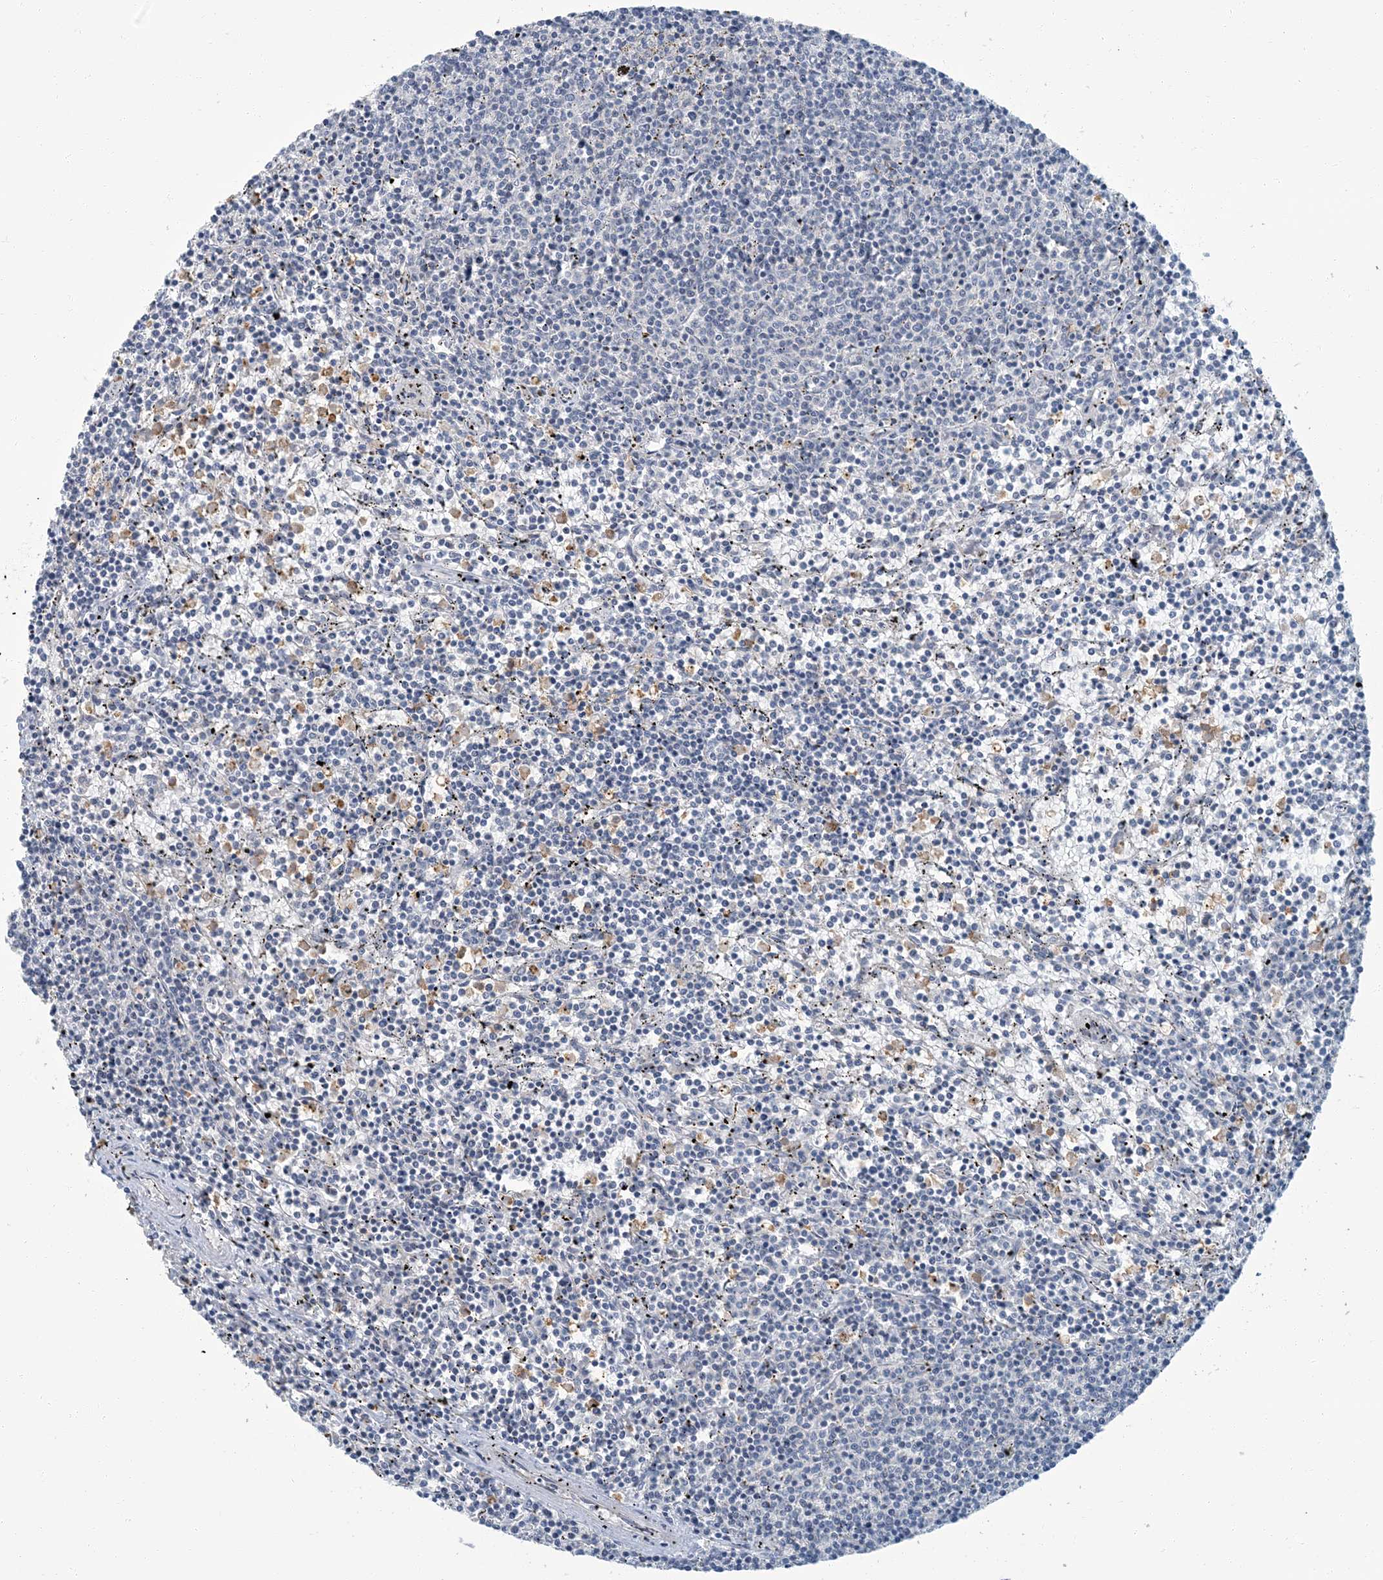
{"staining": {"intensity": "negative", "quantity": "none", "location": "none"}, "tissue": "lymphoma", "cell_type": "Tumor cells", "image_type": "cancer", "snomed": [{"axis": "morphology", "description": "Malignant lymphoma, non-Hodgkin's type, Low grade"}, {"axis": "topography", "description": "Spleen"}], "caption": "Human malignant lymphoma, non-Hodgkin's type (low-grade) stained for a protein using immunohistochemistry (IHC) displays no positivity in tumor cells.", "gene": "EPHA4", "patient": {"sex": "female", "age": 50}}